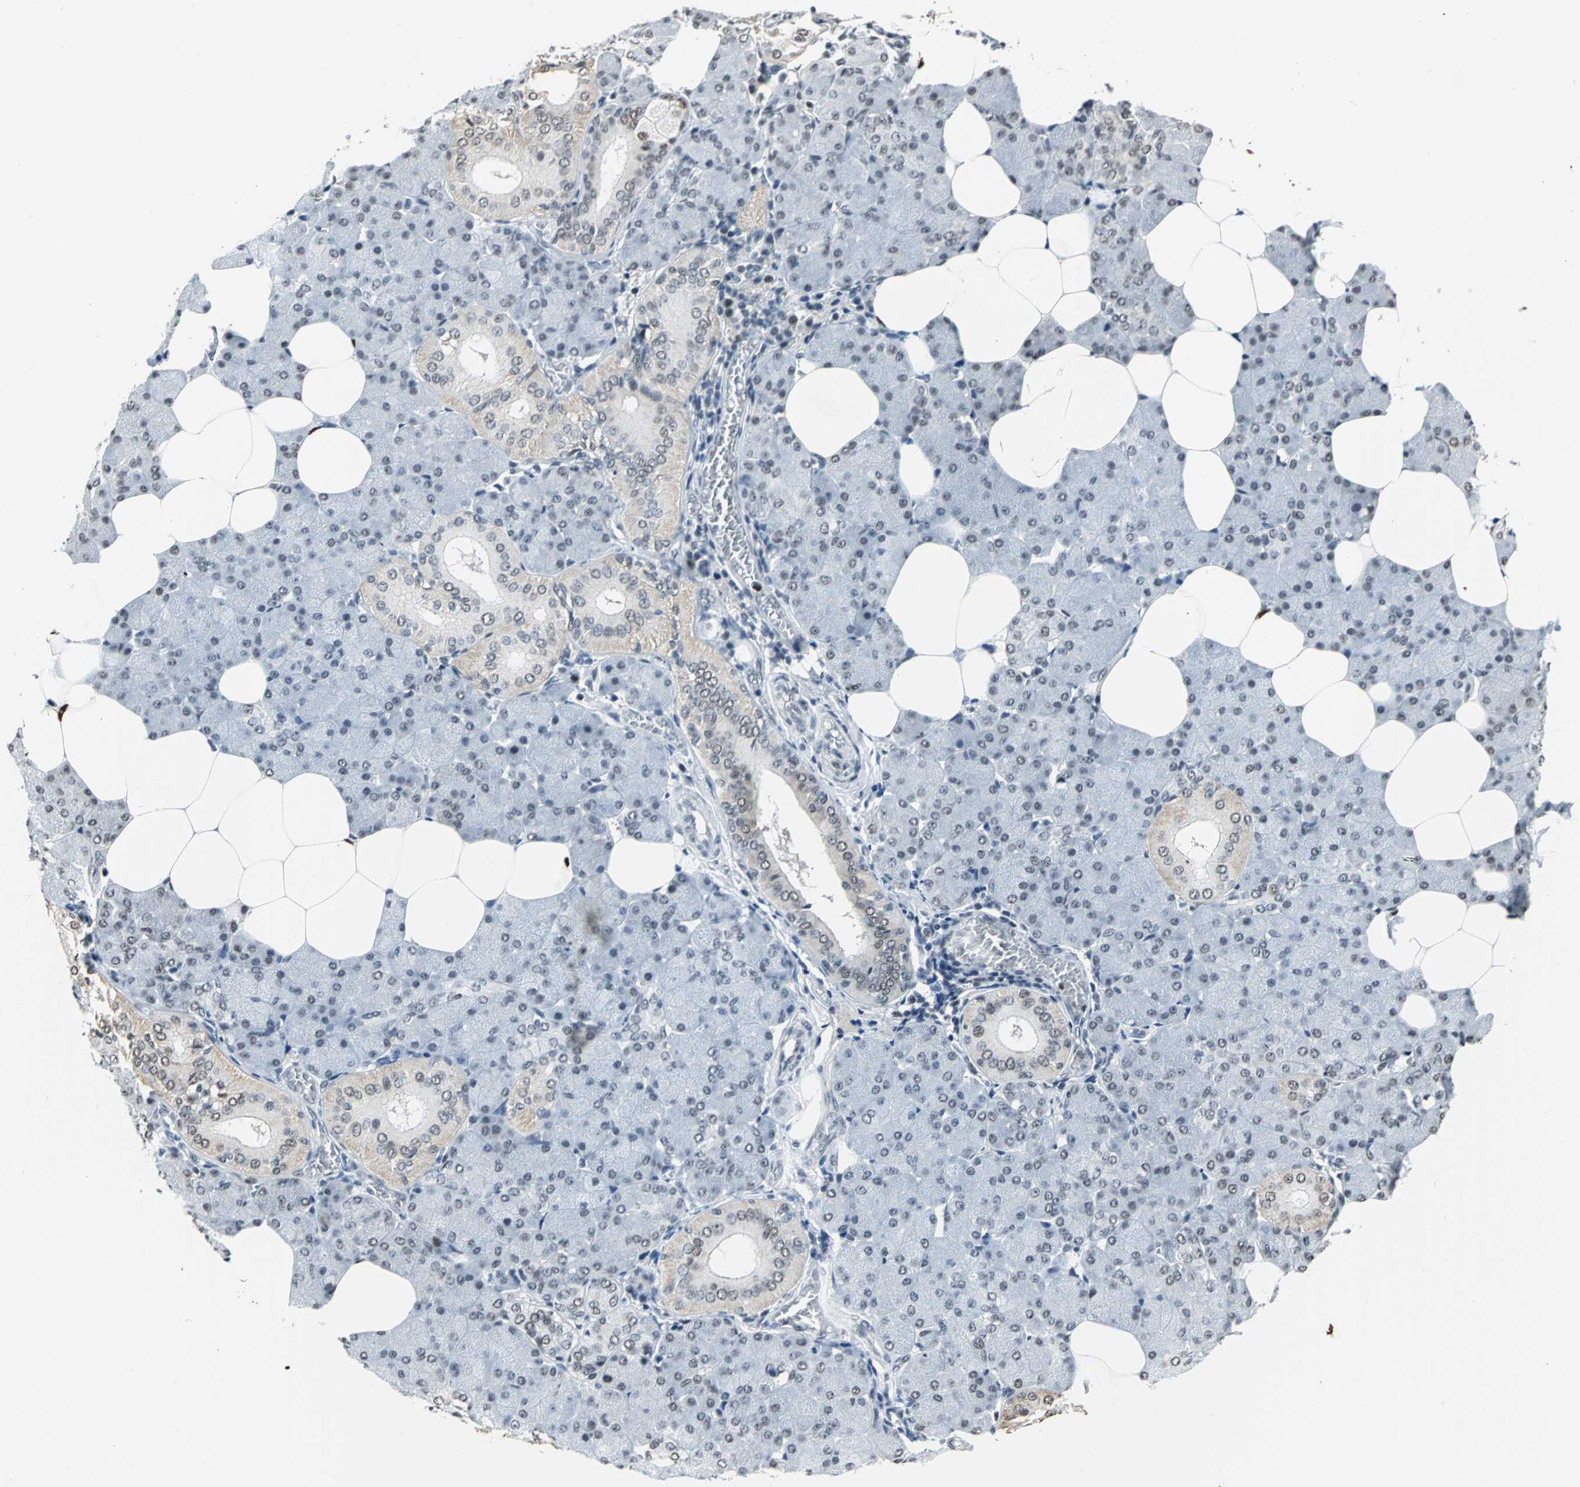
{"staining": {"intensity": "moderate", "quantity": ">75%", "location": "nuclear"}, "tissue": "salivary gland", "cell_type": "Glandular cells", "image_type": "normal", "snomed": [{"axis": "morphology", "description": "Normal tissue, NOS"}, {"axis": "morphology", "description": "Adenoma, NOS"}, {"axis": "topography", "description": "Salivary gland"}], "caption": "Protein expression analysis of unremarkable salivary gland exhibits moderate nuclear staining in approximately >75% of glandular cells. (DAB (3,3'-diaminobenzidine) IHC with brightfield microscopy, high magnification).", "gene": "CCDC88C", "patient": {"sex": "female", "age": 32}}